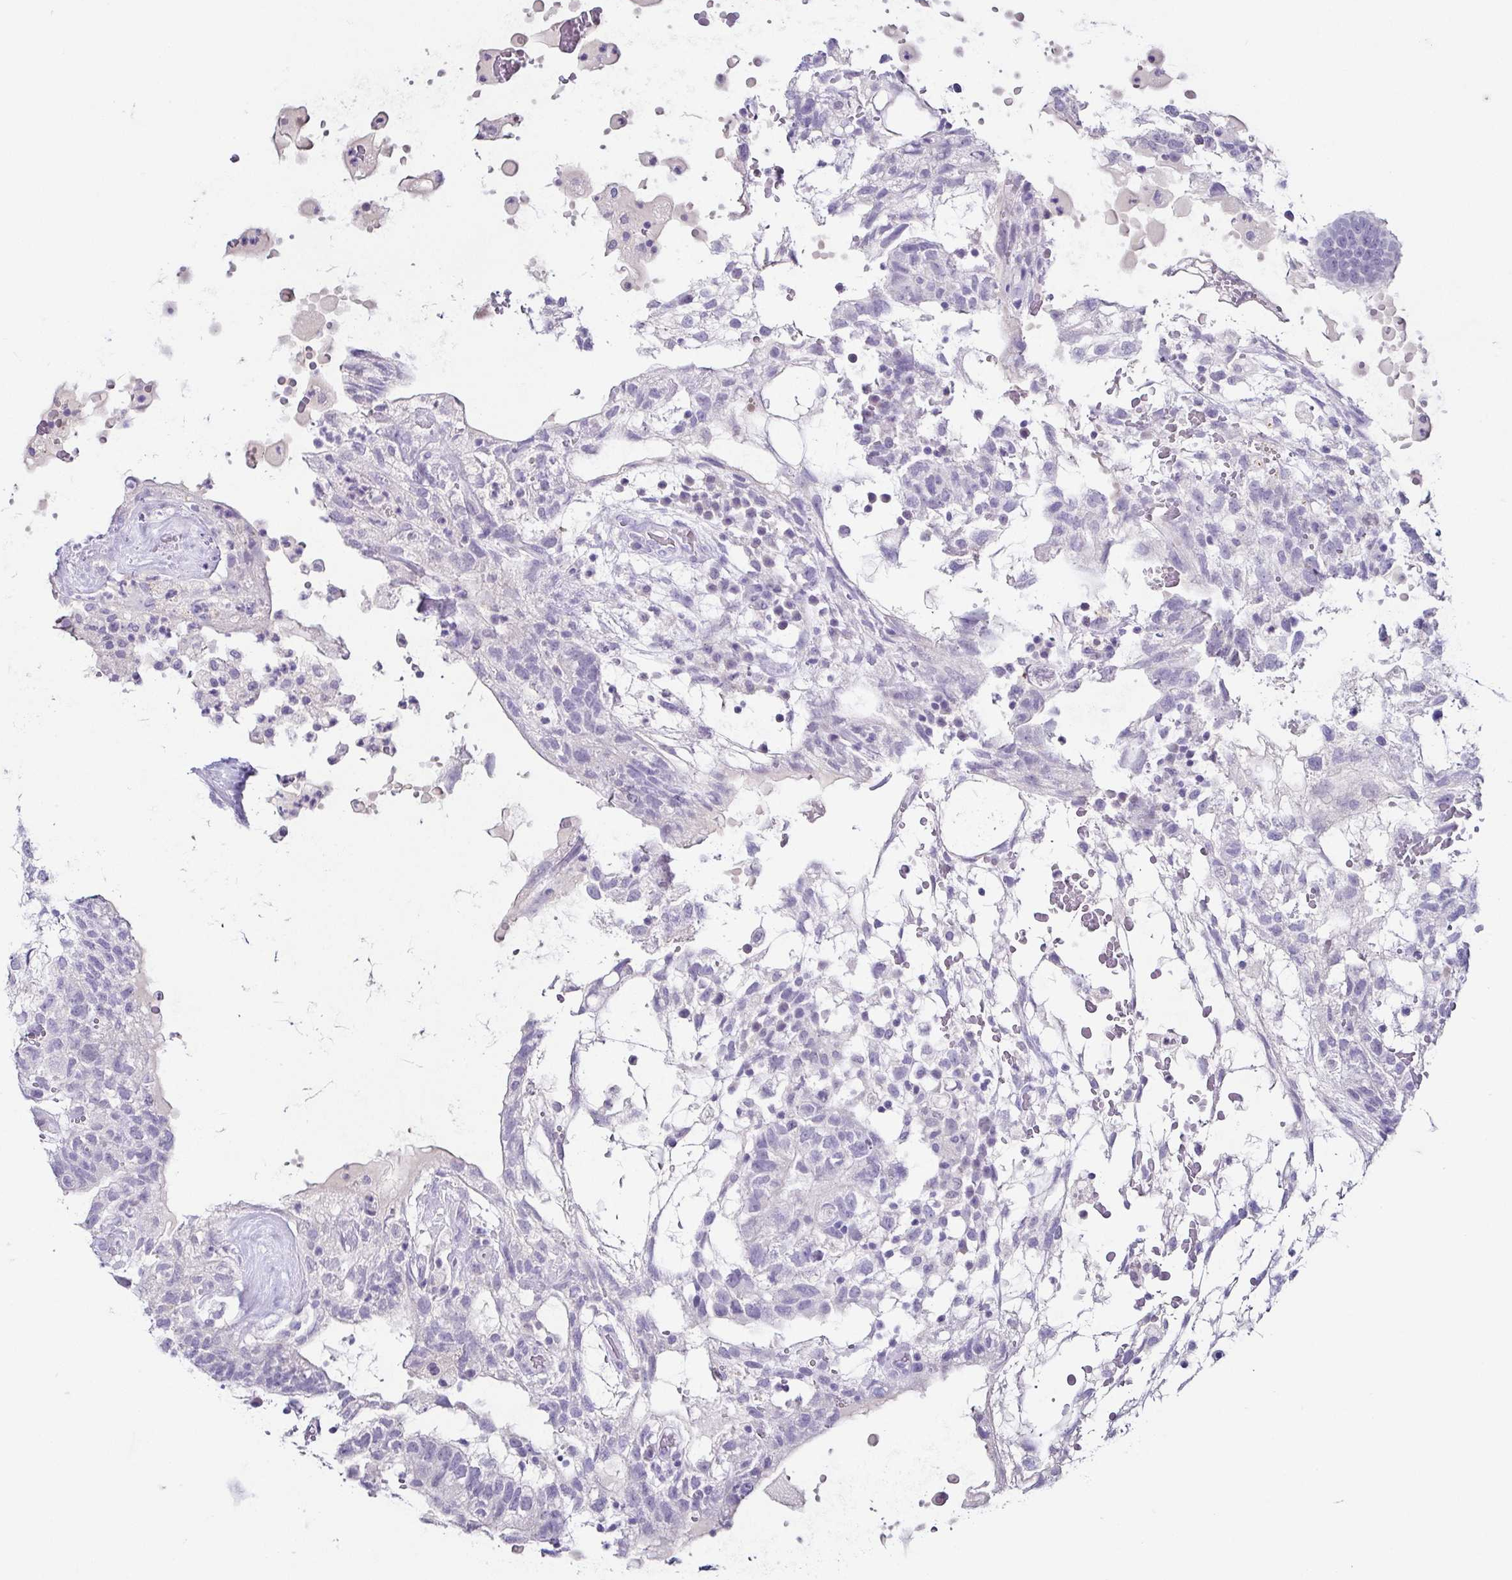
{"staining": {"intensity": "negative", "quantity": "none", "location": "none"}, "tissue": "testis cancer", "cell_type": "Tumor cells", "image_type": "cancer", "snomed": [{"axis": "morphology", "description": "Normal tissue, NOS"}, {"axis": "morphology", "description": "Carcinoma, Embryonal, NOS"}, {"axis": "topography", "description": "Testis"}], "caption": "DAB (3,3'-diaminobenzidine) immunohistochemical staining of human testis cancer (embryonal carcinoma) reveals no significant staining in tumor cells.", "gene": "TP73", "patient": {"sex": "male", "age": 32}}